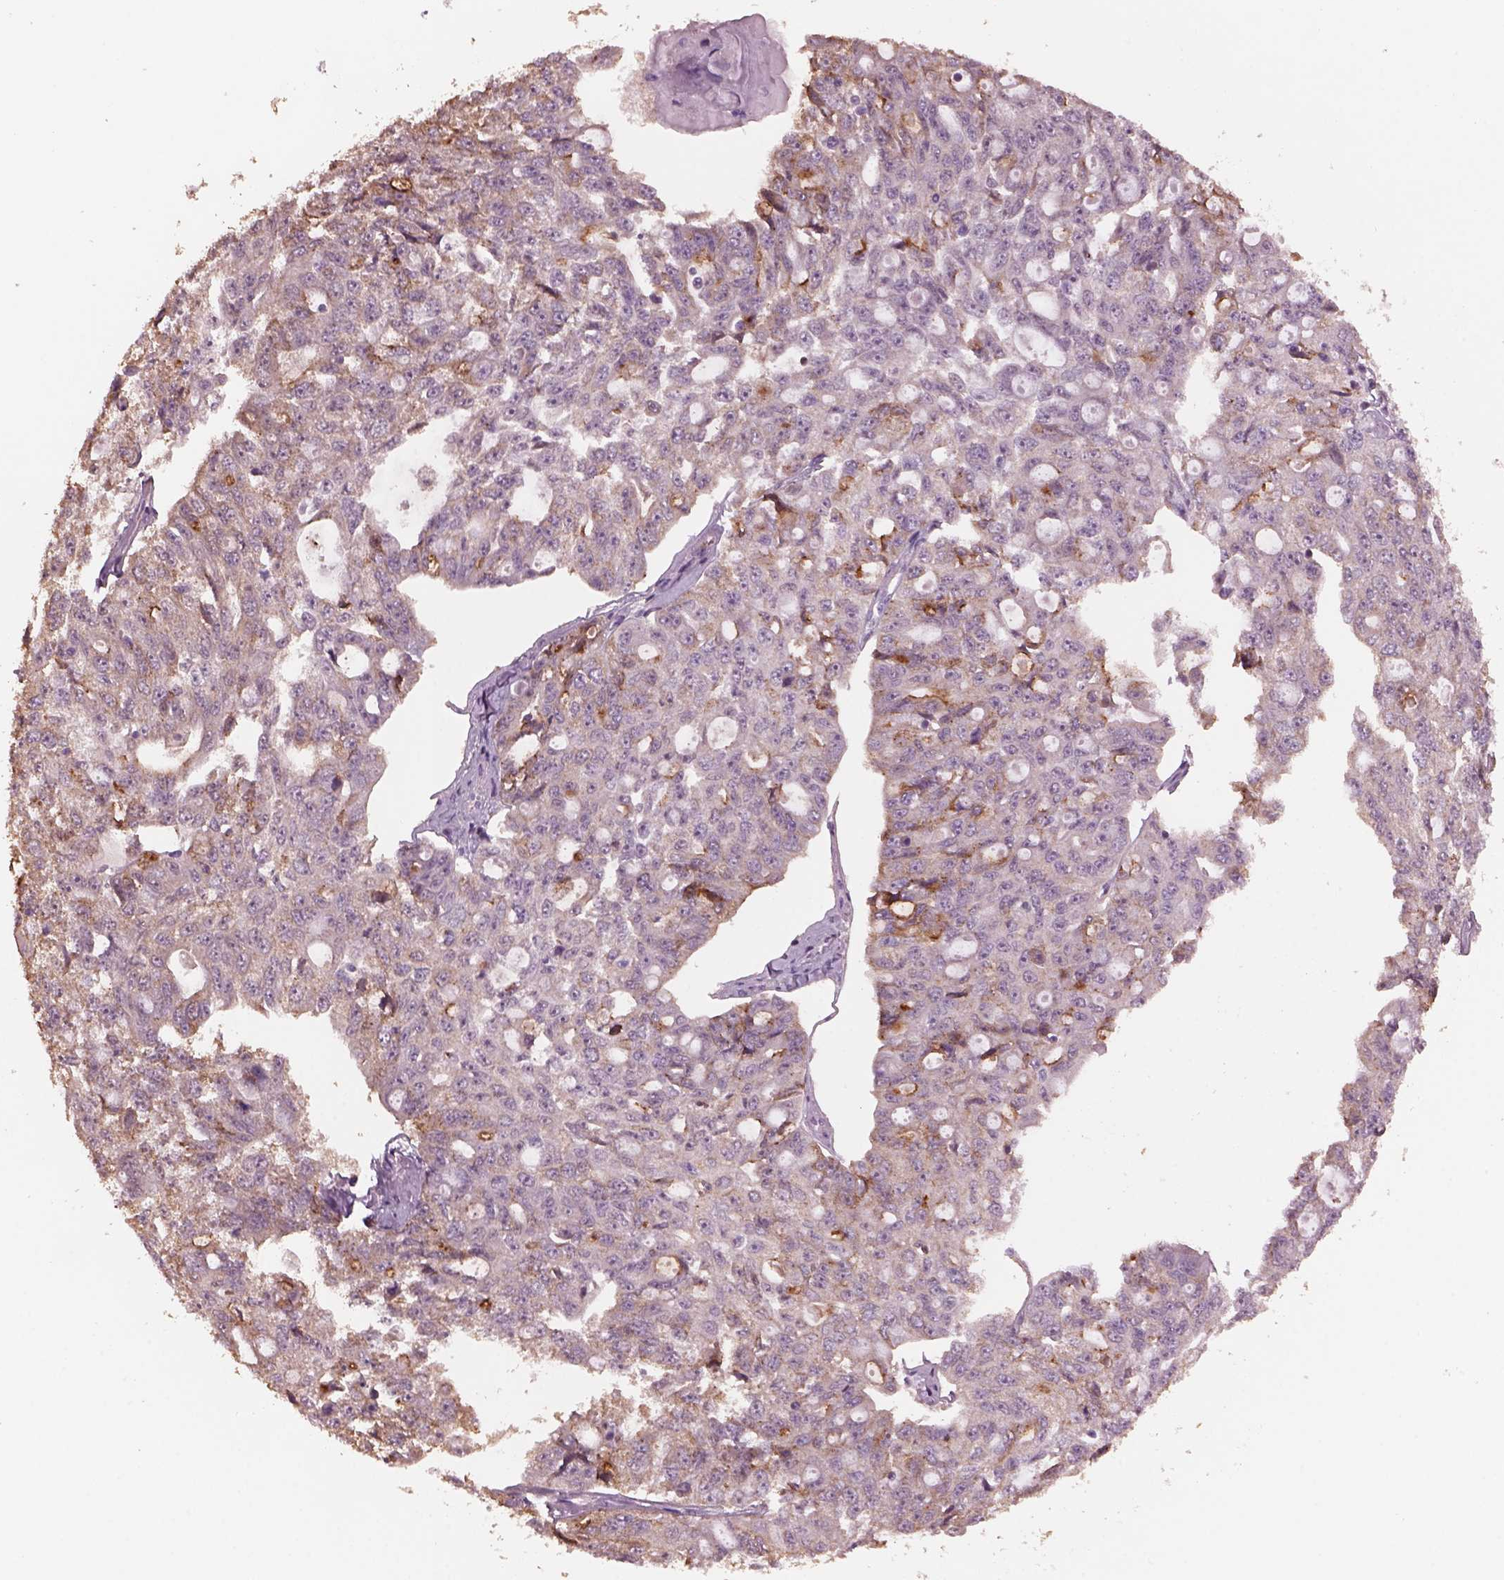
{"staining": {"intensity": "negative", "quantity": "none", "location": "none"}, "tissue": "ovarian cancer", "cell_type": "Tumor cells", "image_type": "cancer", "snomed": [{"axis": "morphology", "description": "Carcinoma, endometroid"}, {"axis": "topography", "description": "Ovary"}], "caption": "Protein analysis of ovarian cancer exhibits no significant expression in tumor cells.", "gene": "SRI", "patient": {"sex": "female", "age": 65}}